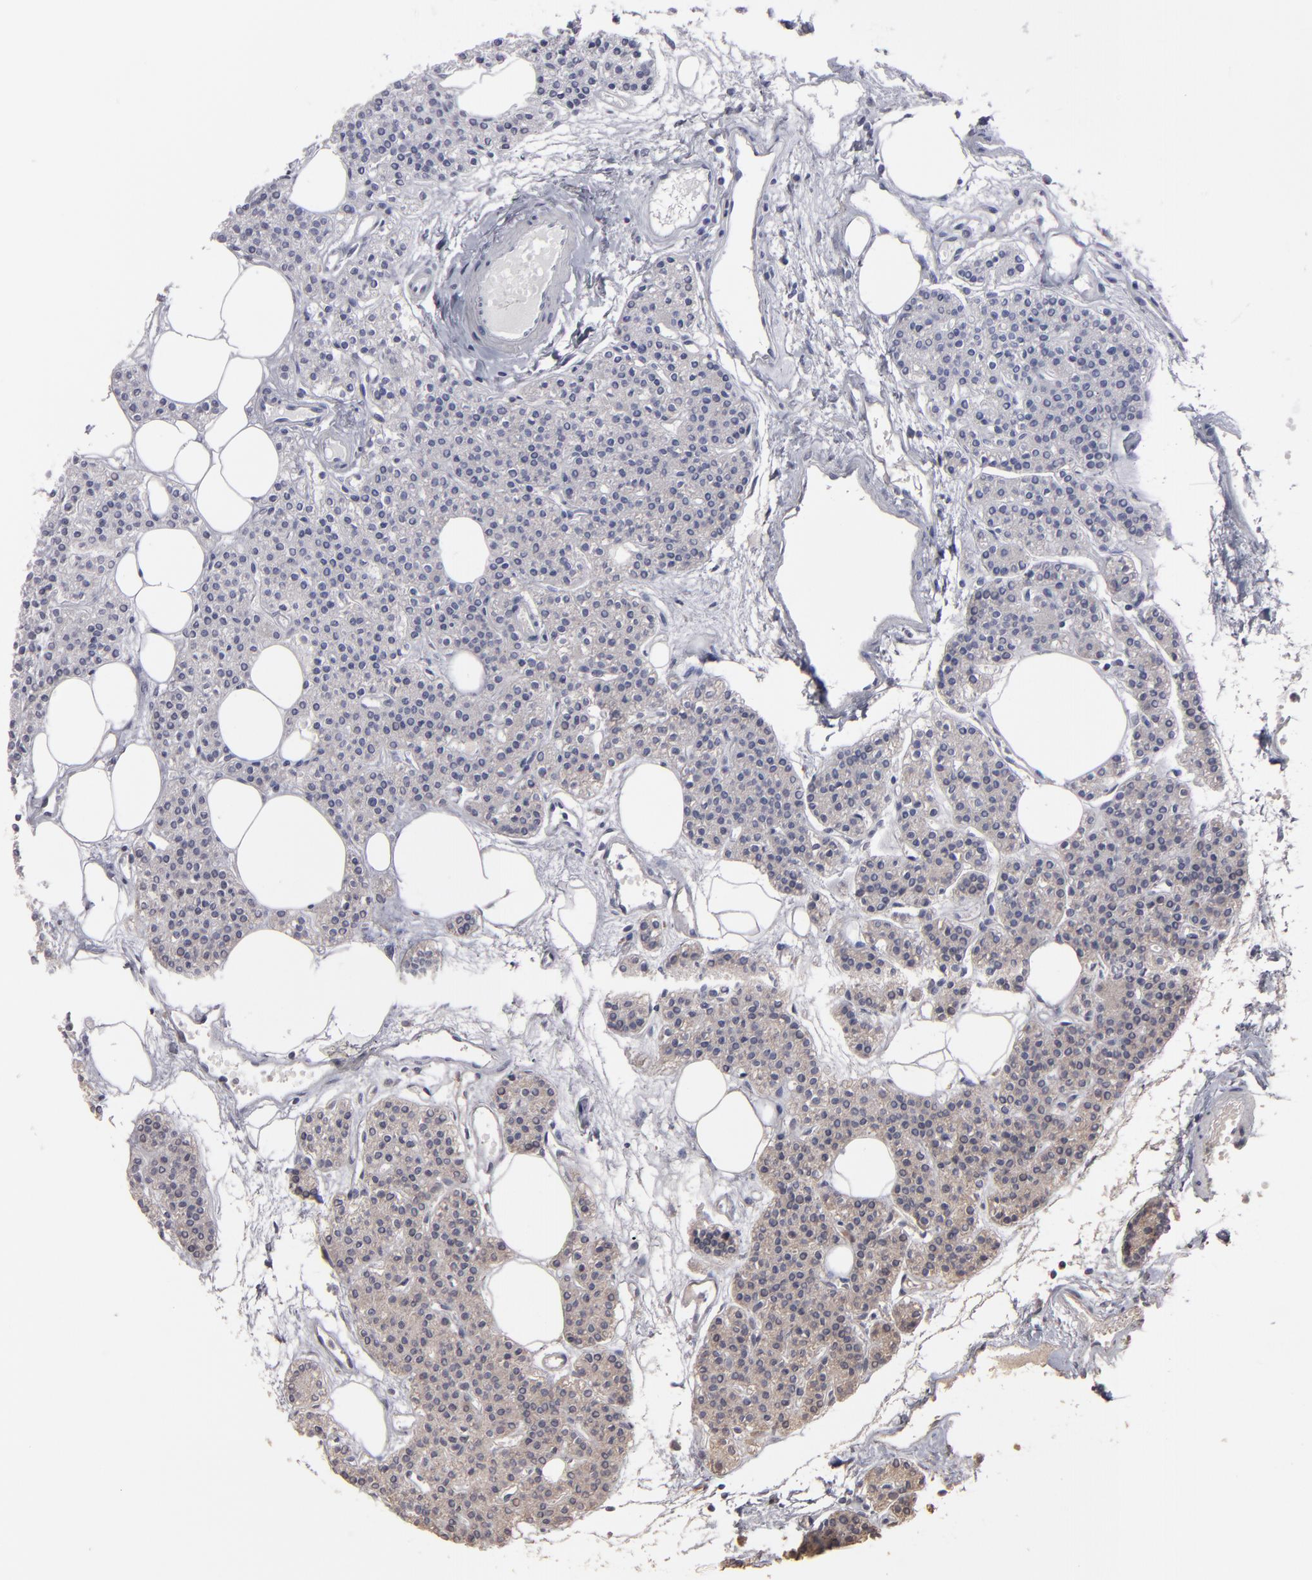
{"staining": {"intensity": "moderate", "quantity": ">75%", "location": "cytoplasmic/membranous"}, "tissue": "parathyroid gland", "cell_type": "Glandular cells", "image_type": "normal", "snomed": [{"axis": "morphology", "description": "Normal tissue, NOS"}, {"axis": "topography", "description": "Parathyroid gland"}], "caption": "High-power microscopy captured an immunohistochemistry (IHC) micrograph of unremarkable parathyroid gland, revealing moderate cytoplasmic/membranous expression in approximately >75% of glandular cells. (Brightfield microscopy of DAB IHC at high magnification).", "gene": "MMP2", "patient": {"sex": "male", "age": 24}}